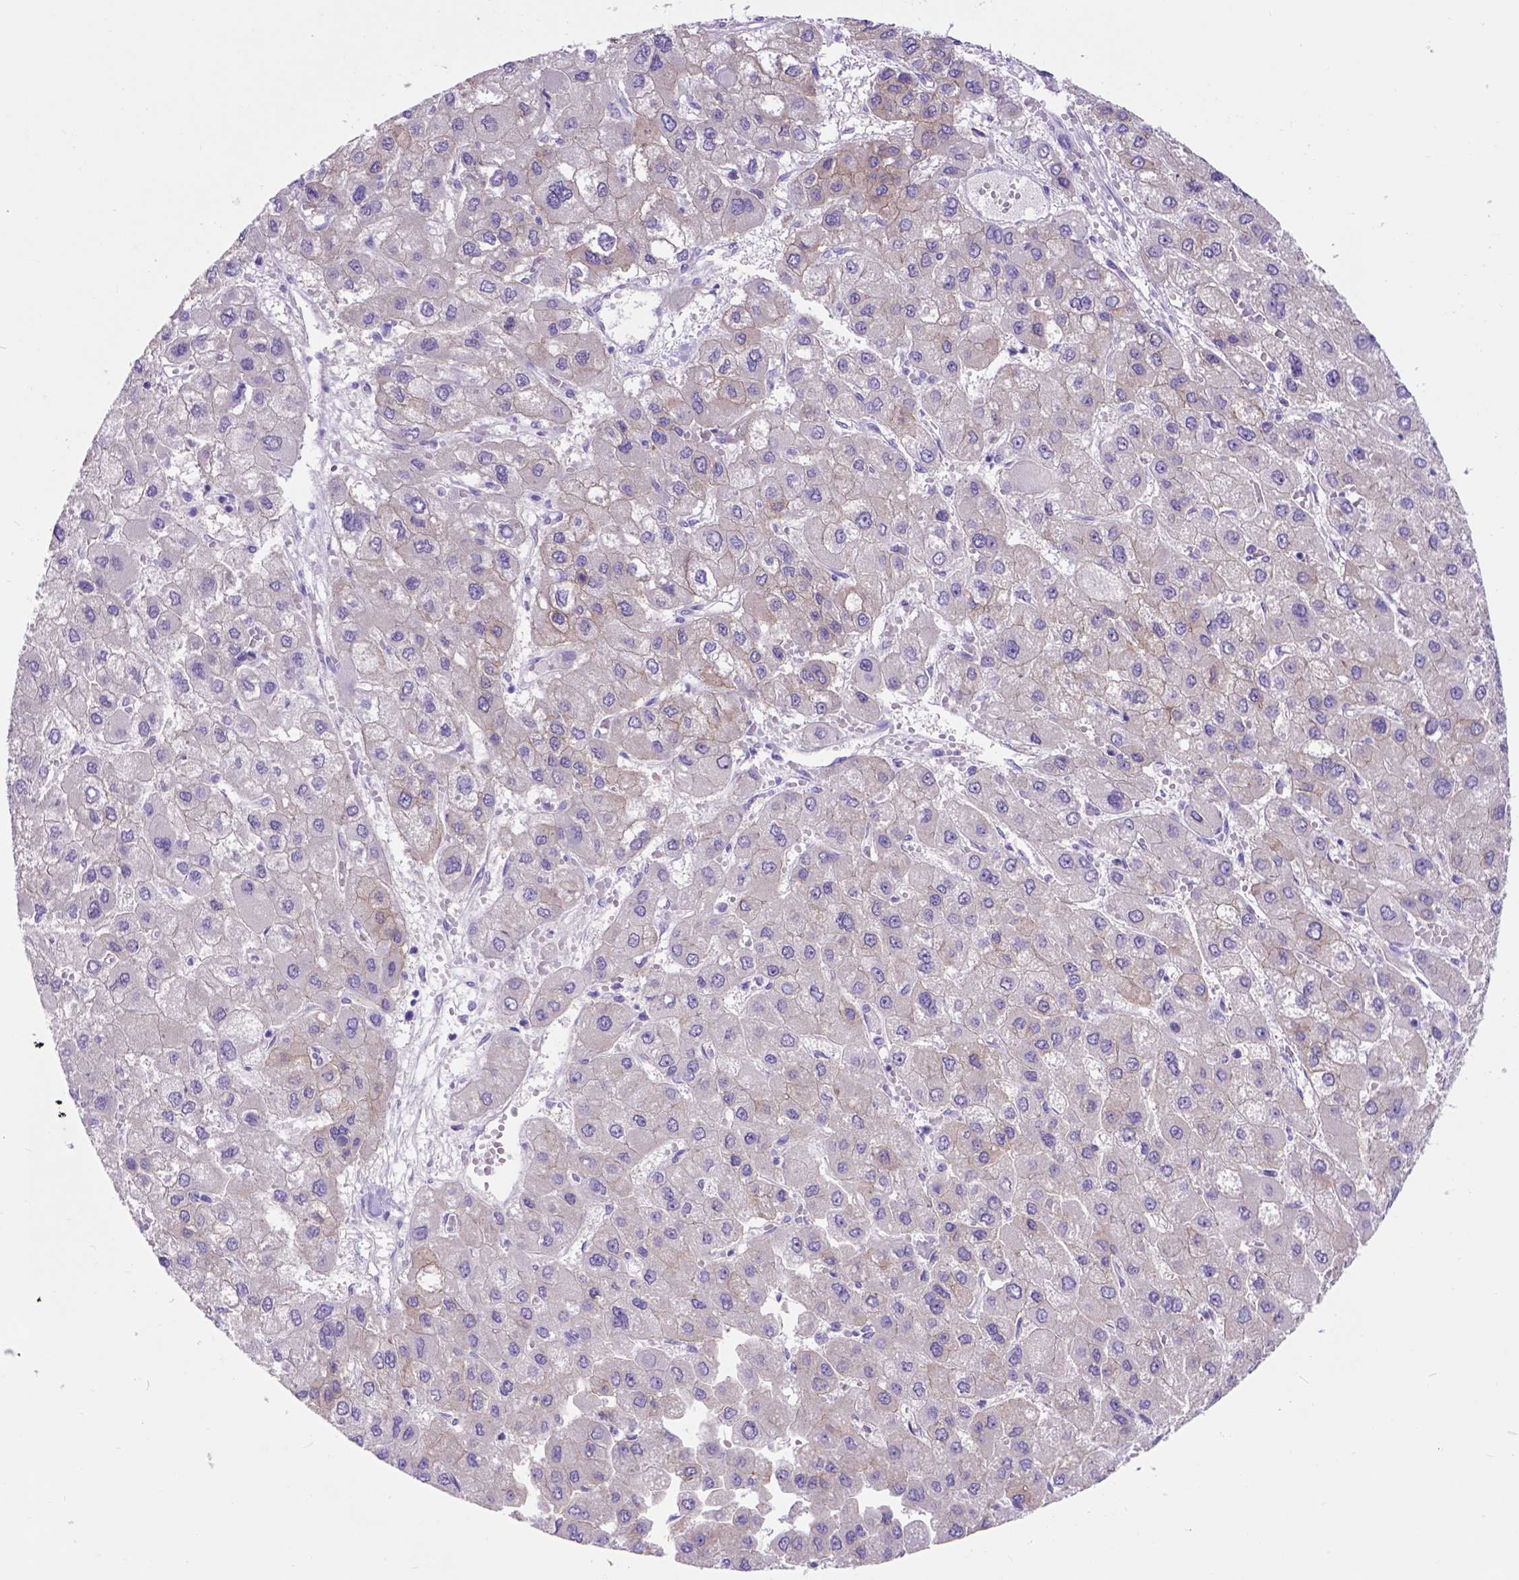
{"staining": {"intensity": "negative", "quantity": "none", "location": "none"}, "tissue": "liver cancer", "cell_type": "Tumor cells", "image_type": "cancer", "snomed": [{"axis": "morphology", "description": "Carcinoma, Hepatocellular, NOS"}, {"axis": "topography", "description": "Liver"}], "caption": "A photomicrograph of human liver cancer (hepatocellular carcinoma) is negative for staining in tumor cells.", "gene": "EGFR", "patient": {"sex": "female", "age": 41}}